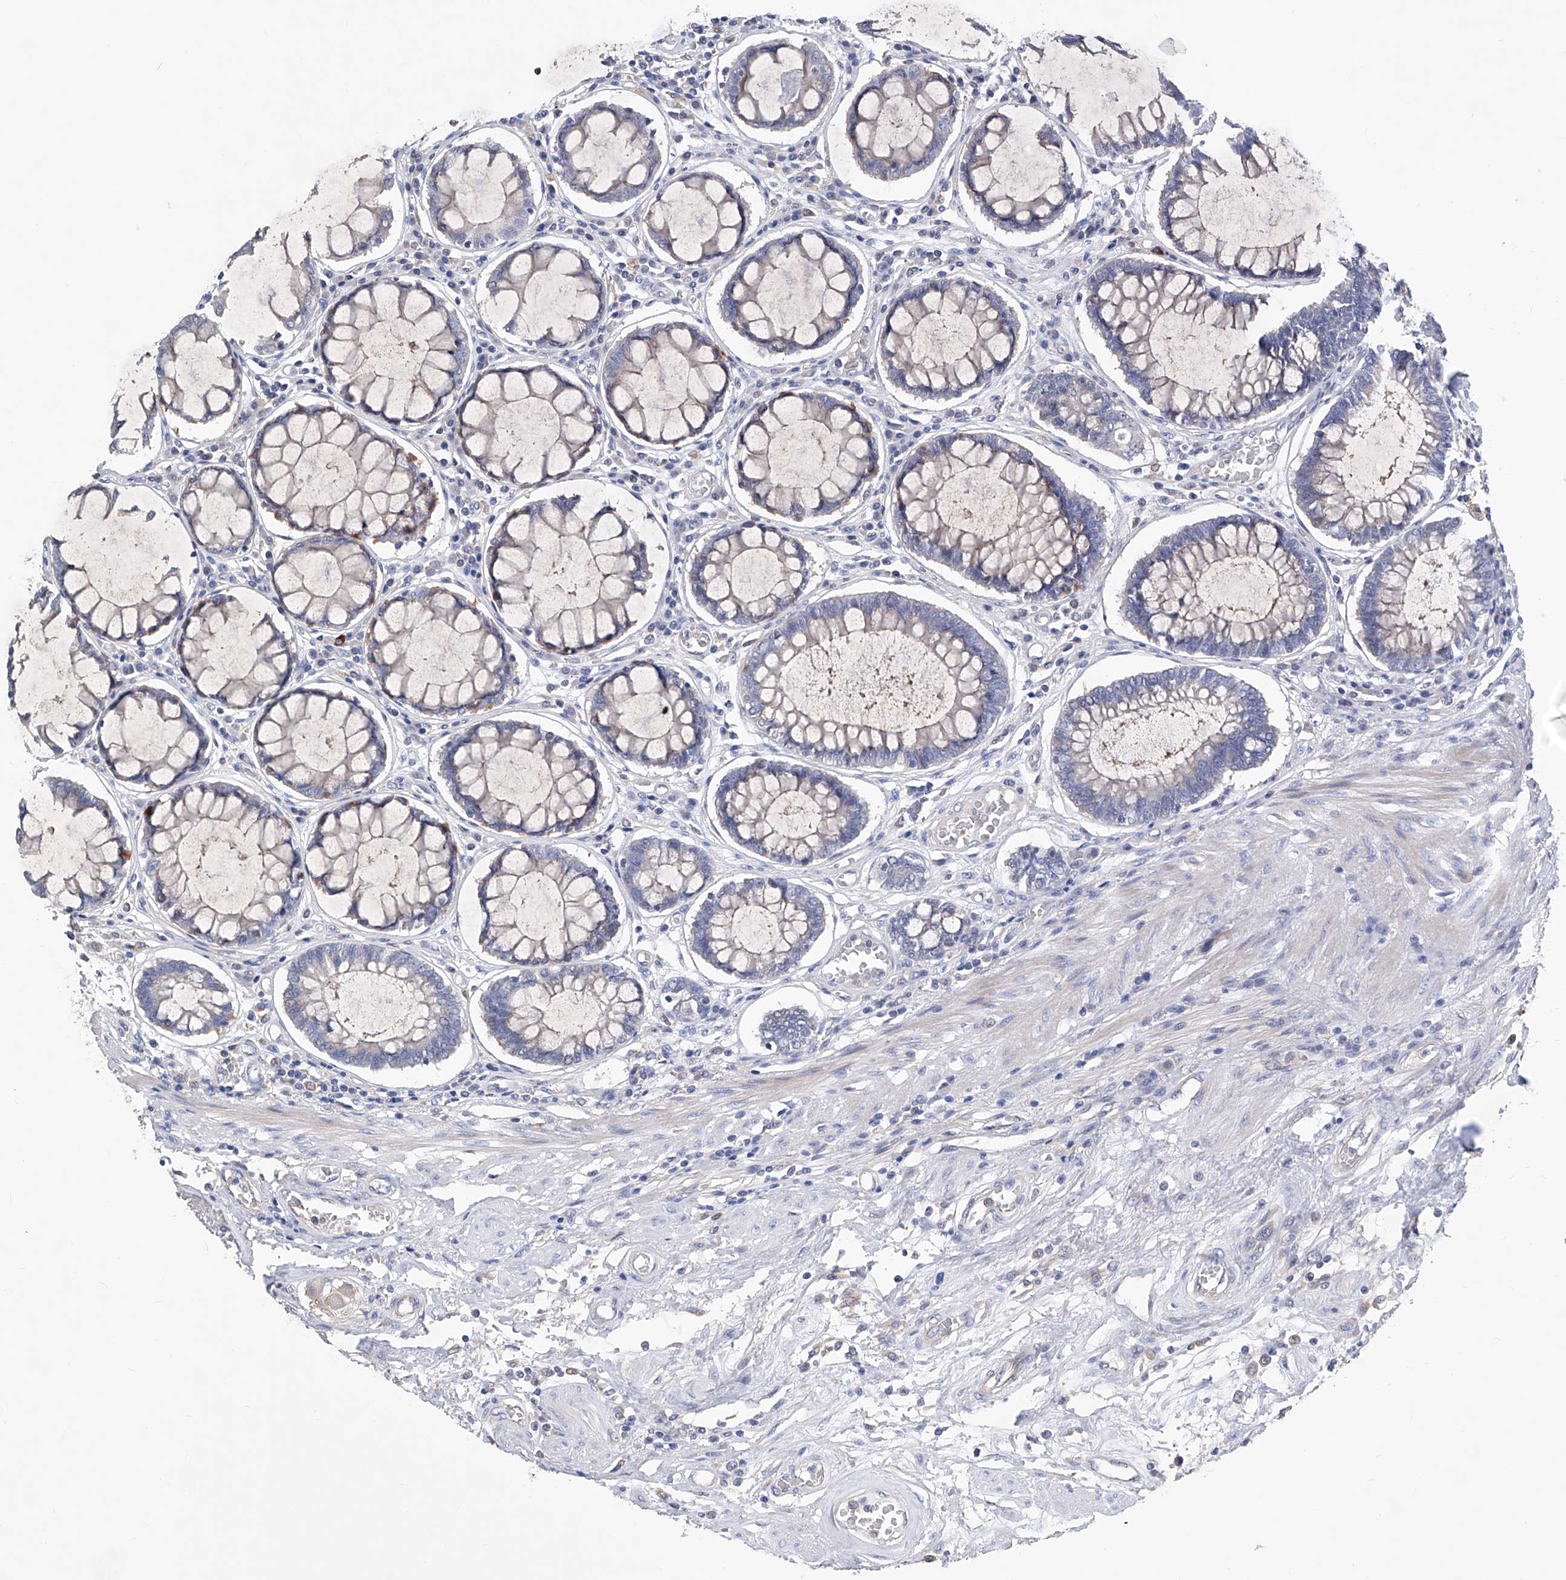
{"staining": {"intensity": "negative", "quantity": "none", "location": "none"}, "tissue": "colorectal cancer", "cell_type": "Tumor cells", "image_type": "cancer", "snomed": [{"axis": "morphology", "description": "Adenocarcinoma, NOS"}, {"axis": "topography", "description": "Rectum"}], "caption": "Immunohistochemistry (IHC) image of neoplastic tissue: human adenocarcinoma (colorectal) stained with DAB (3,3'-diaminobenzidine) shows no significant protein positivity in tumor cells.", "gene": "SPATA20", "patient": {"sex": "male", "age": 84}}